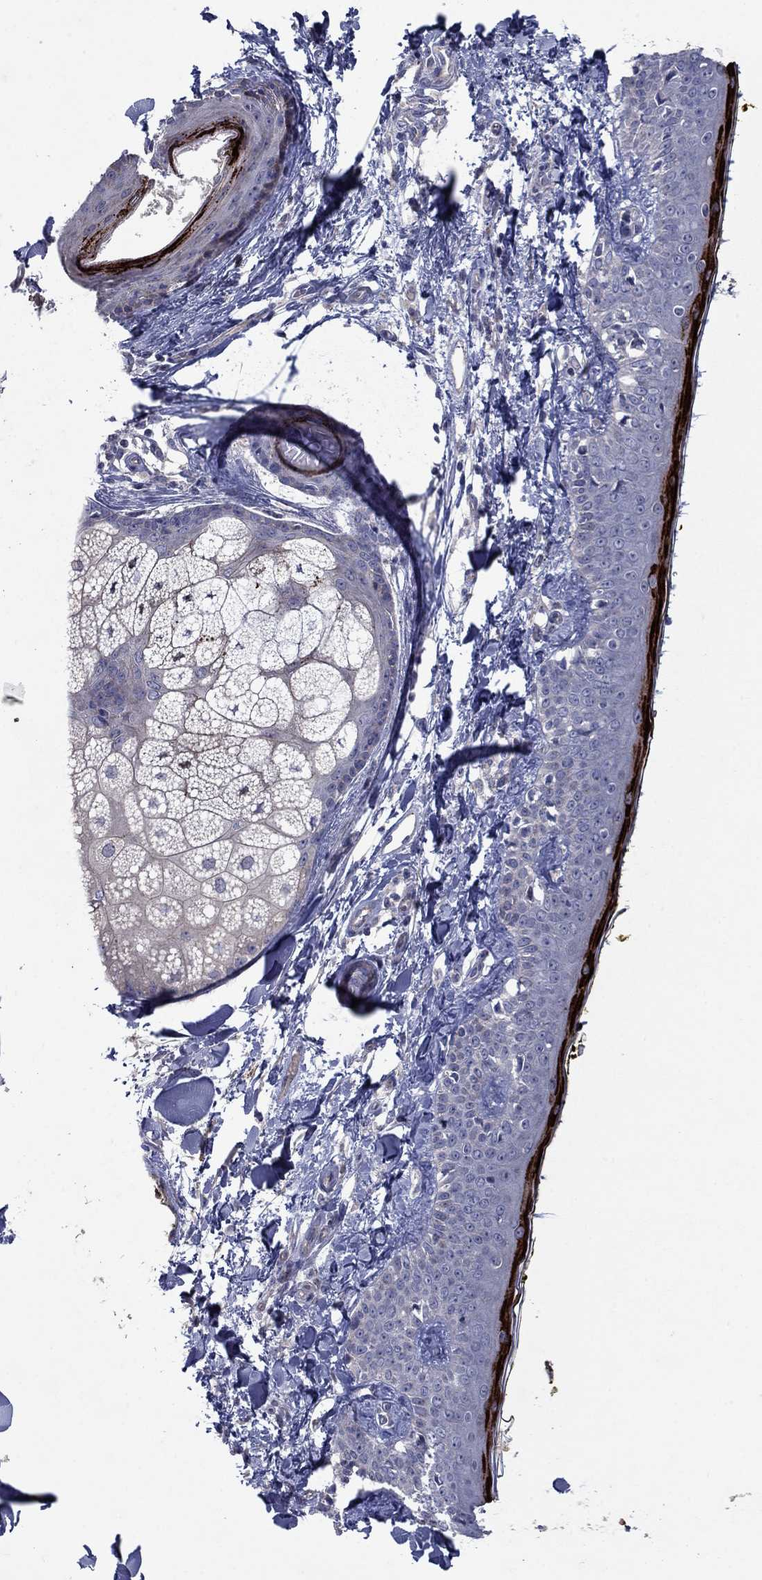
{"staining": {"intensity": "negative", "quantity": "none", "location": "none"}, "tissue": "skin", "cell_type": "Fibroblasts", "image_type": "normal", "snomed": [{"axis": "morphology", "description": "Normal tissue, NOS"}, {"axis": "topography", "description": "Skin"}], "caption": "There is no significant positivity in fibroblasts of skin. (DAB IHC, high magnification).", "gene": "SLC7A1", "patient": {"sex": "male", "age": 76}}